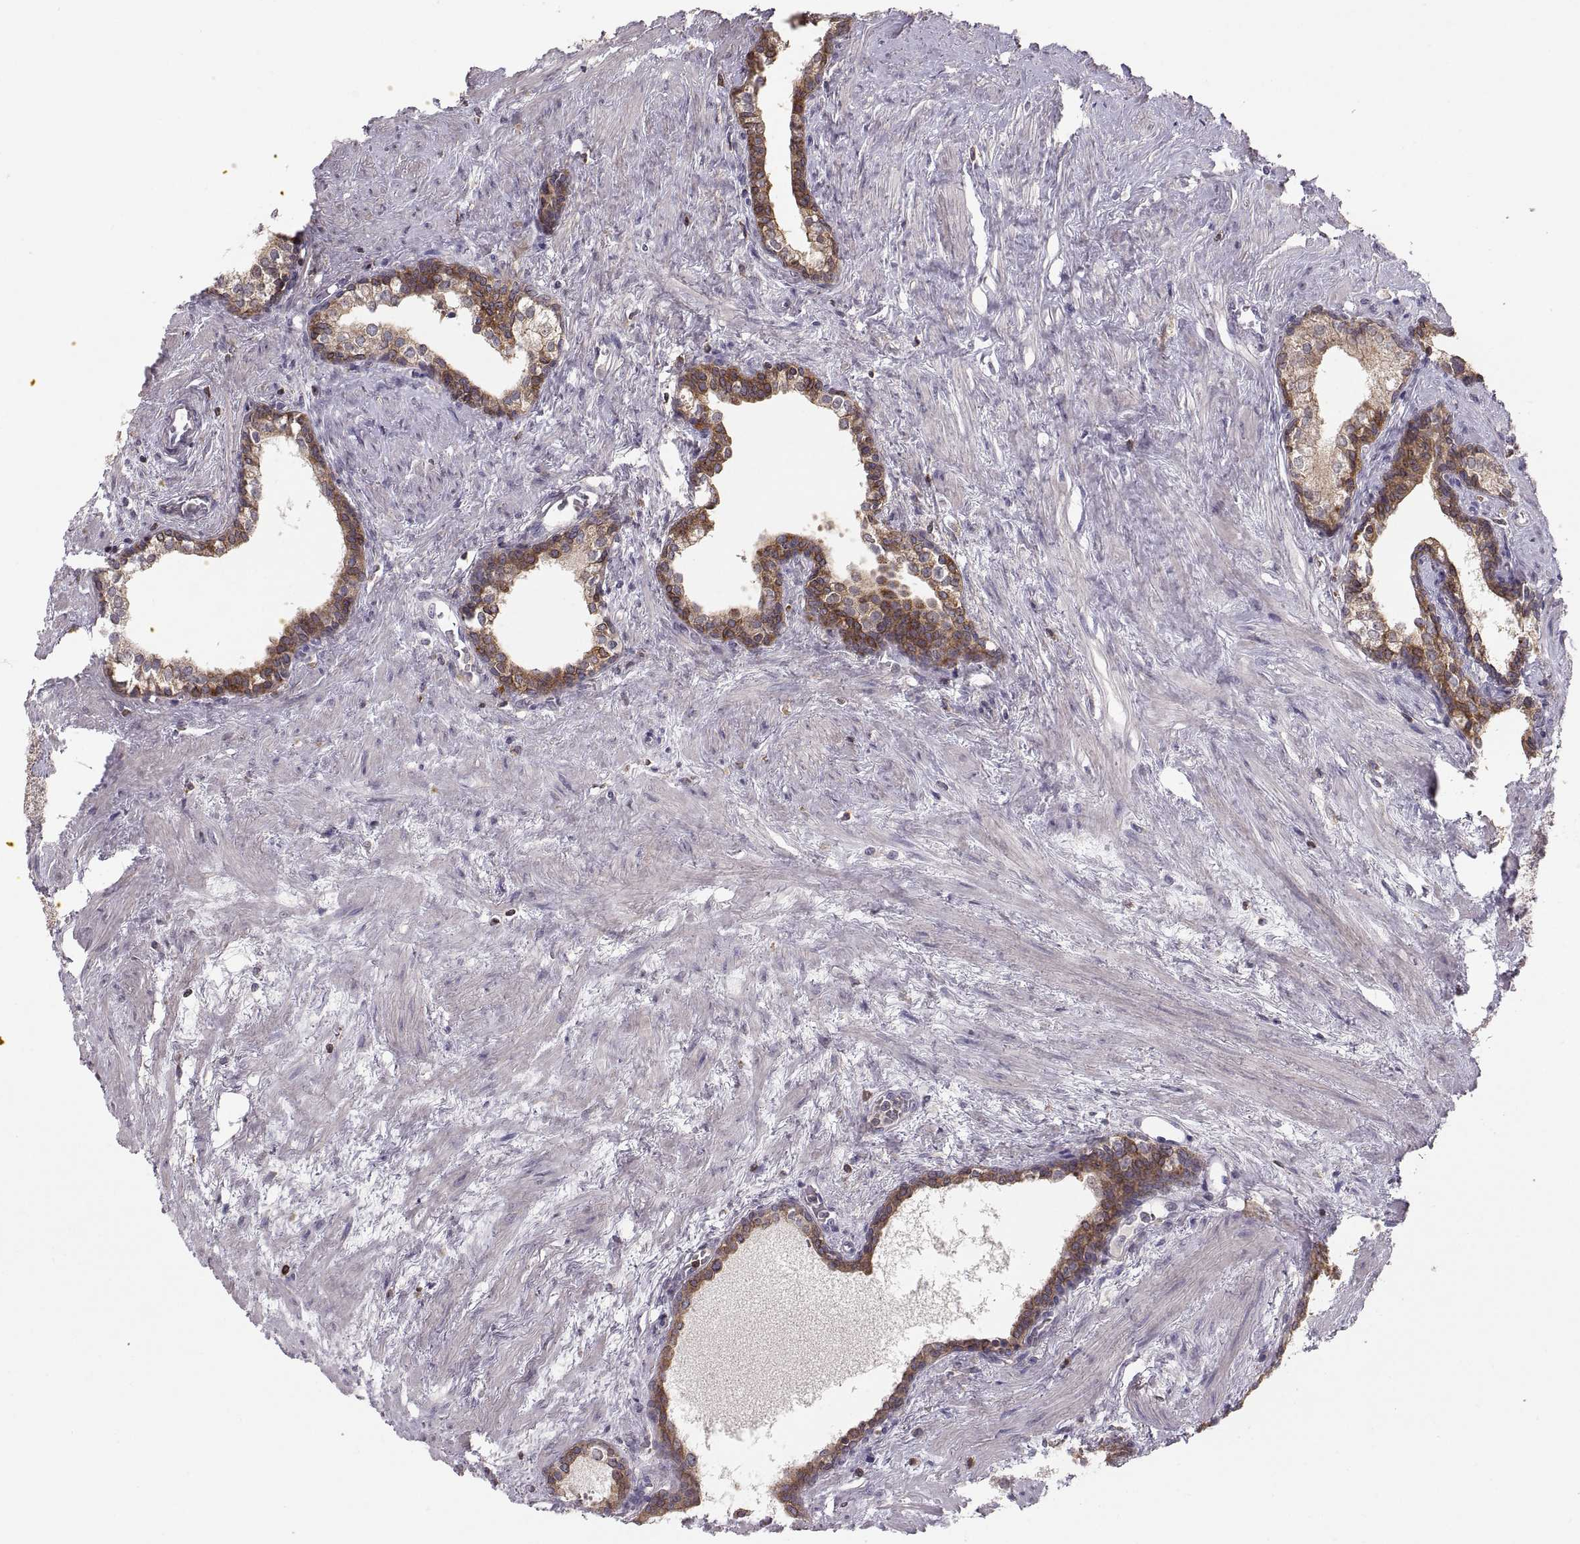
{"staining": {"intensity": "strong", "quantity": "<25%", "location": "cytoplasmic/membranous"}, "tissue": "prostate cancer", "cell_type": "Tumor cells", "image_type": "cancer", "snomed": [{"axis": "morphology", "description": "Adenocarcinoma, NOS"}, {"axis": "morphology", "description": "Adenocarcinoma, High grade"}, {"axis": "topography", "description": "Prostate"}], "caption": "IHC (DAB (3,3'-diaminobenzidine)) staining of prostate high-grade adenocarcinoma exhibits strong cytoplasmic/membranous protein positivity in about <25% of tumor cells. The staining is performed using DAB (3,3'-diaminobenzidine) brown chromogen to label protein expression. The nuclei are counter-stained blue using hematoxylin.", "gene": "EZR", "patient": {"sex": "male", "age": 61}}